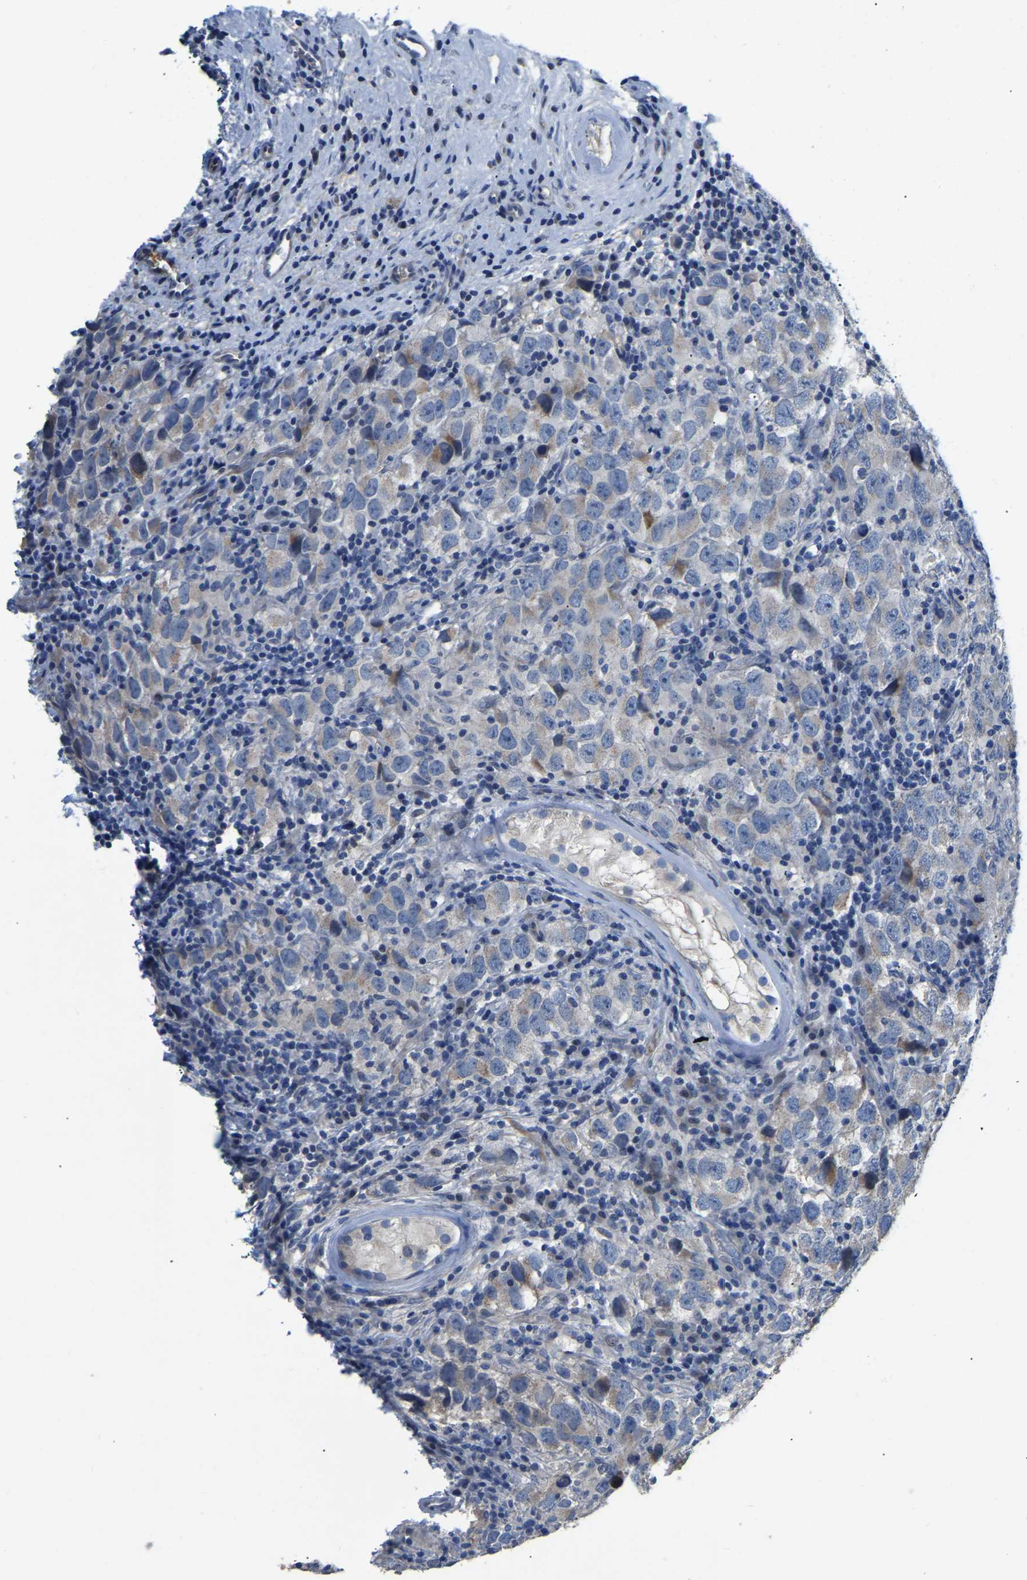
{"staining": {"intensity": "negative", "quantity": "none", "location": "none"}, "tissue": "testis cancer", "cell_type": "Tumor cells", "image_type": "cancer", "snomed": [{"axis": "morphology", "description": "Carcinoma, Embryonal, NOS"}, {"axis": "topography", "description": "Testis"}], "caption": "Testis cancer (embryonal carcinoma) was stained to show a protein in brown. There is no significant positivity in tumor cells.", "gene": "HIGD2B", "patient": {"sex": "male", "age": 21}}